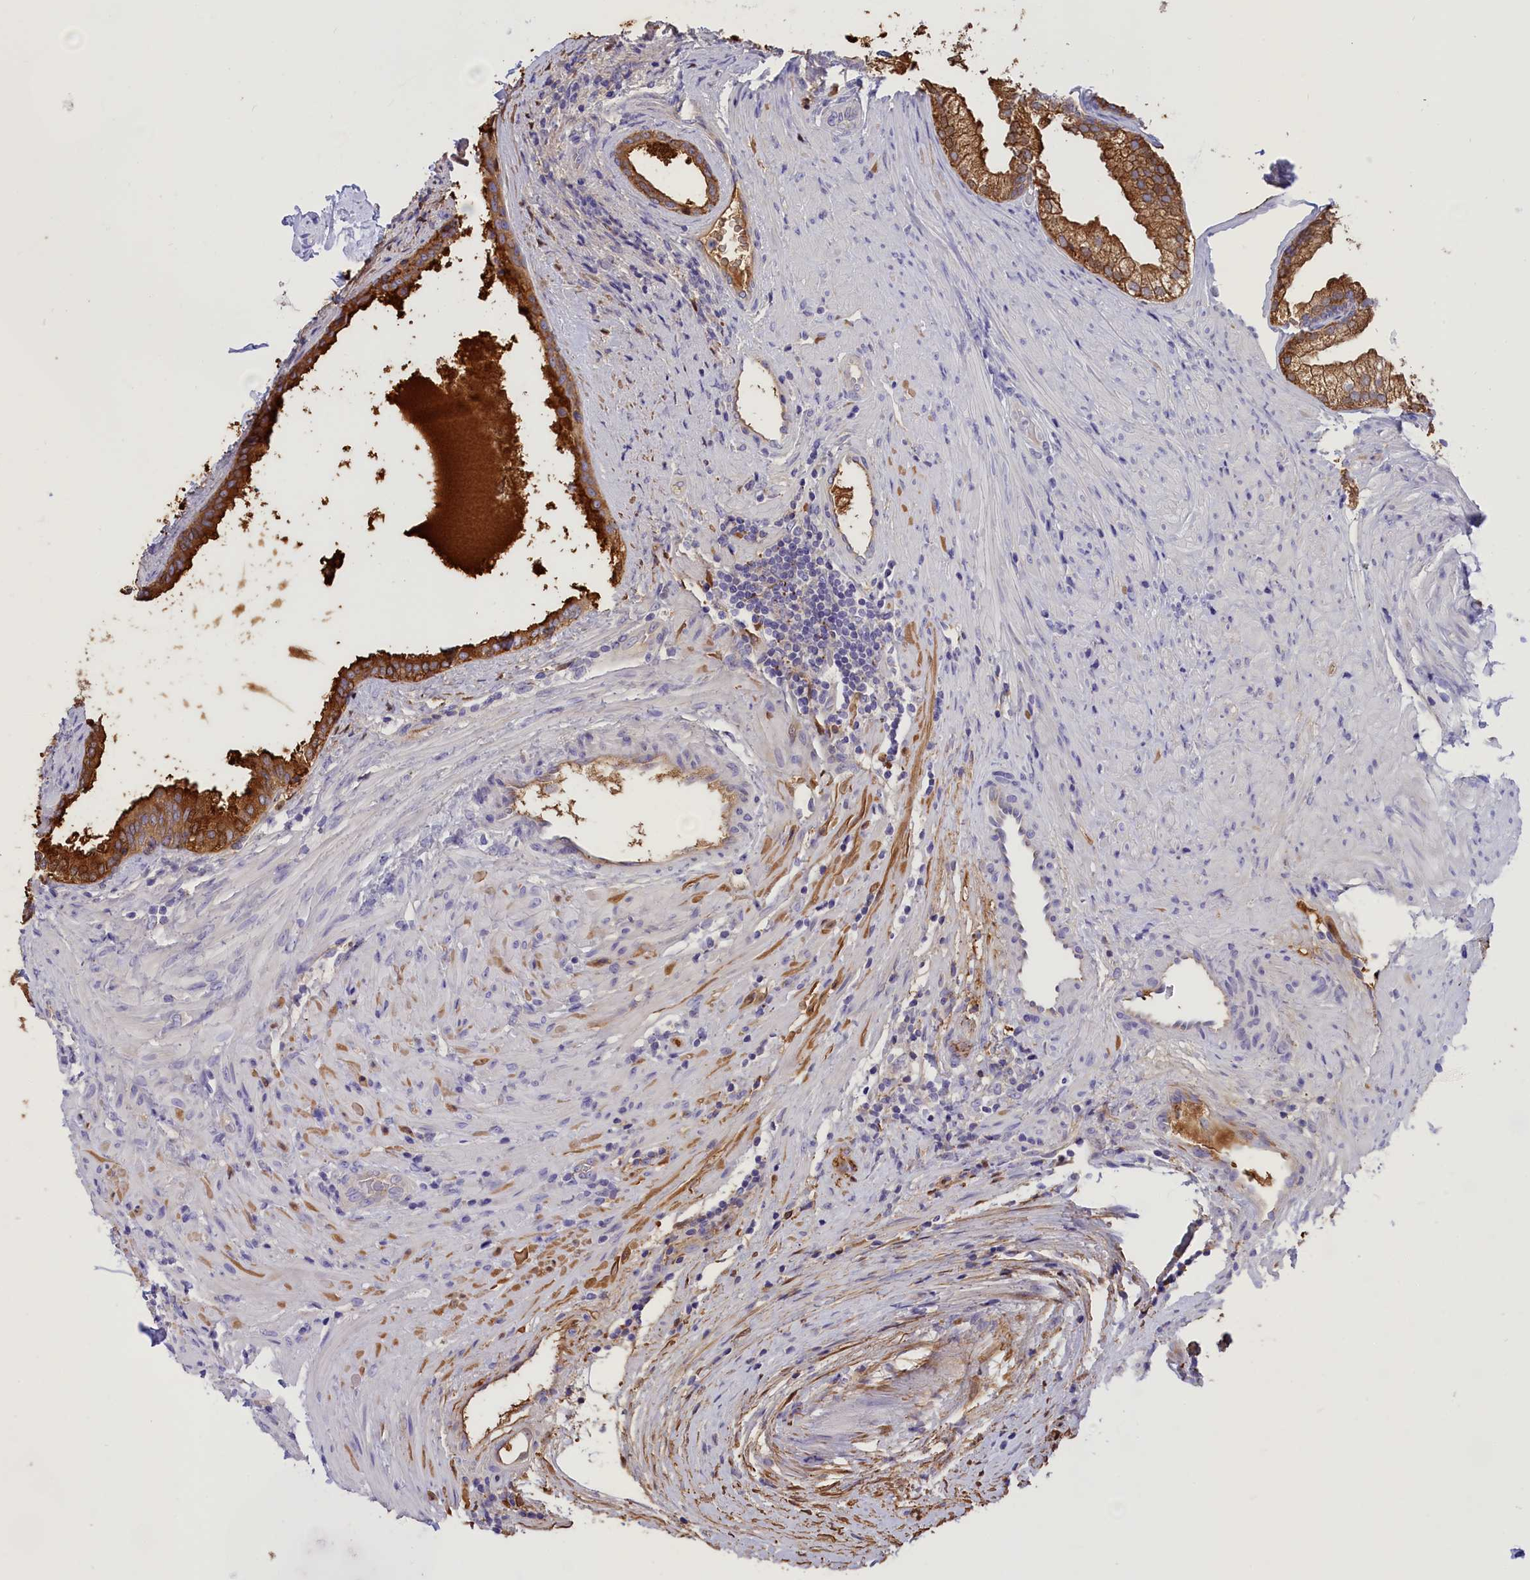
{"staining": {"intensity": "strong", "quantity": ">75%", "location": "cytoplasmic/membranous"}, "tissue": "prostate", "cell_type": "Glandular cells", "image_type": "normal", "snomed": [{"axis": "morphology", "description": "Normal tissue, NOS"}, {"axis": "topography", "description": "Prostate"}], "caption": "Benign prostate was stained to show a protein in brown. There is high levels of strong cytoplasmic/membranous positivity in approximately >75% of glandular cells.", "gene": "DCAF16", "patient": {"sex": "male", "age": 76}}